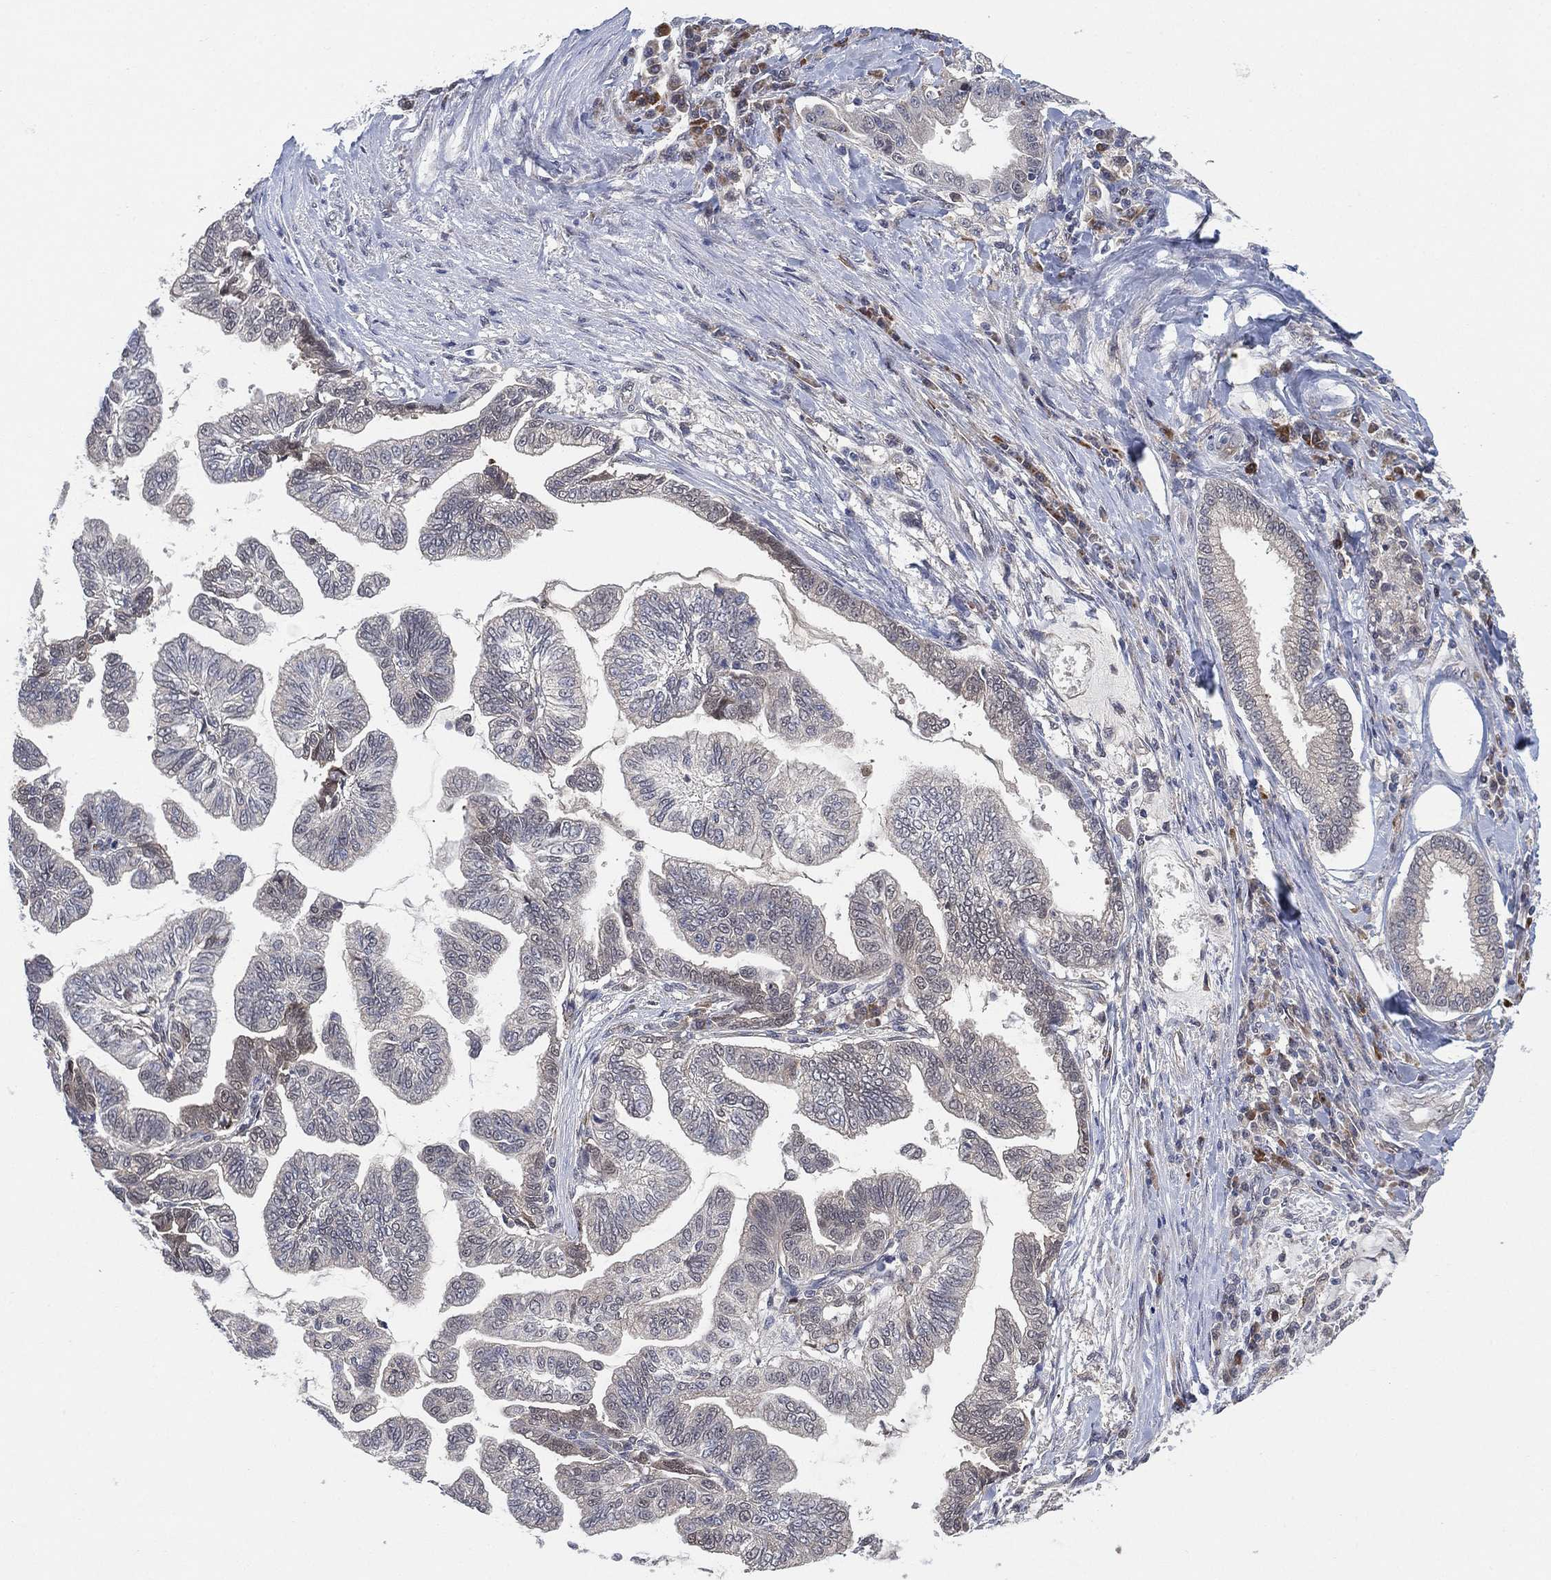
{"staining": {"intensity": "negative", "quantity": "none", "location": "none"}, "tissue": "stomach cancer", "cell_type": "Tumor cells", "image_type": "cancer", "snomed": [{"axis": "morphology", "description": "Adenocarcinoma, NOS"}, {"axis": "topography", "description": "Stomach"}], "caption": "An image of human stomach adenocarcinoma is negative for staining in tumor cells.", "gene": "FES", "patient": {"sex": "male", "age": 83}}